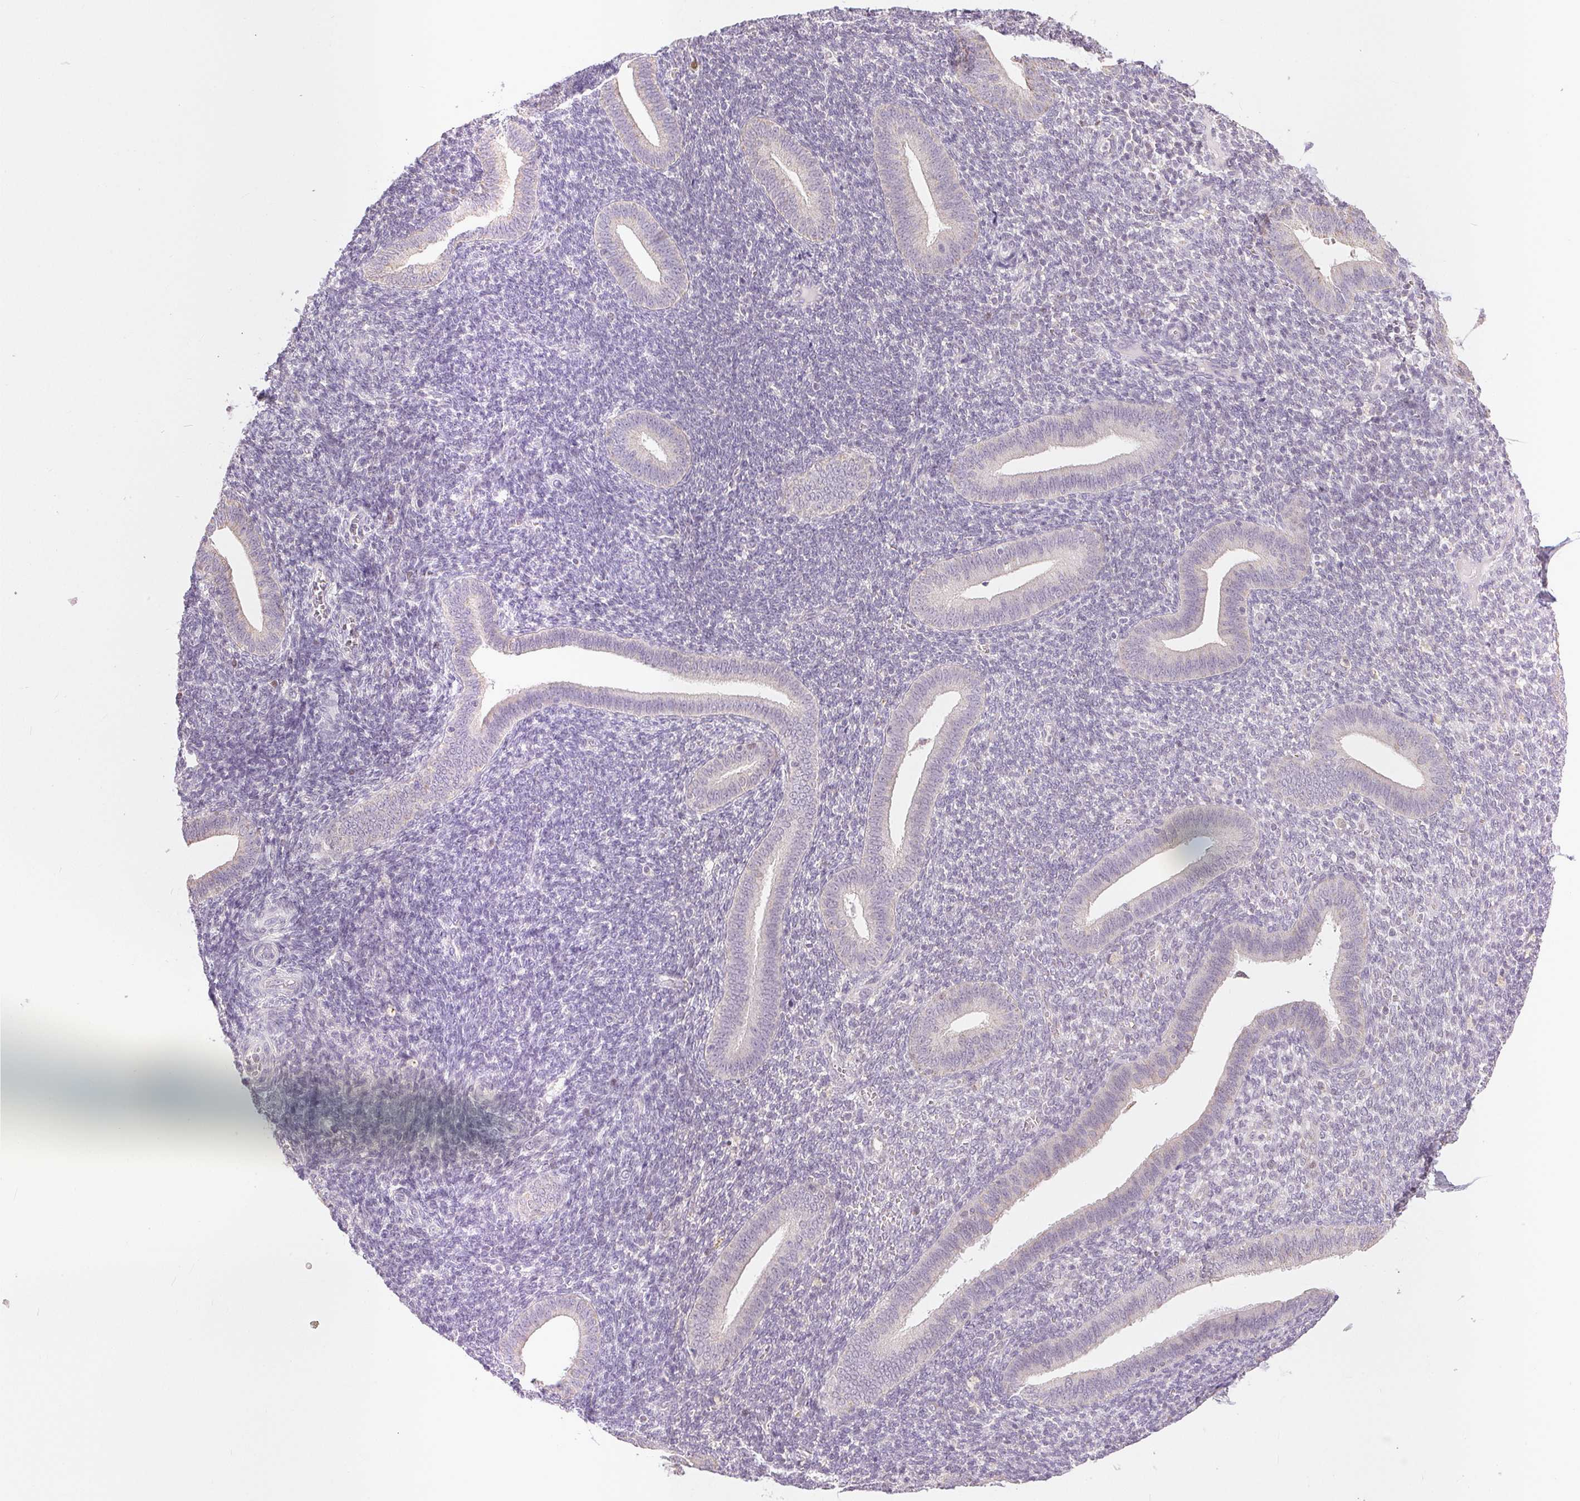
{"staining": {"intensity": "negative", "quantity": "none", "location": "none"}, "tissue": "endometrium", "cell_type": "Cells in endometrial stroma", "image_type": "normal", "snomed": [{"axis": "morphology", "description": "Normal tissue, NOS"}, {"axis": "topography", "description": "Endometrium"}], "caption": "IHC histopathology image of normal human endometrium stained for a protein (brown), which shows no staining in cells in endometrial stroma.", "gene": "POU2F2", "patient": {"sex": "female", "age": 25}}